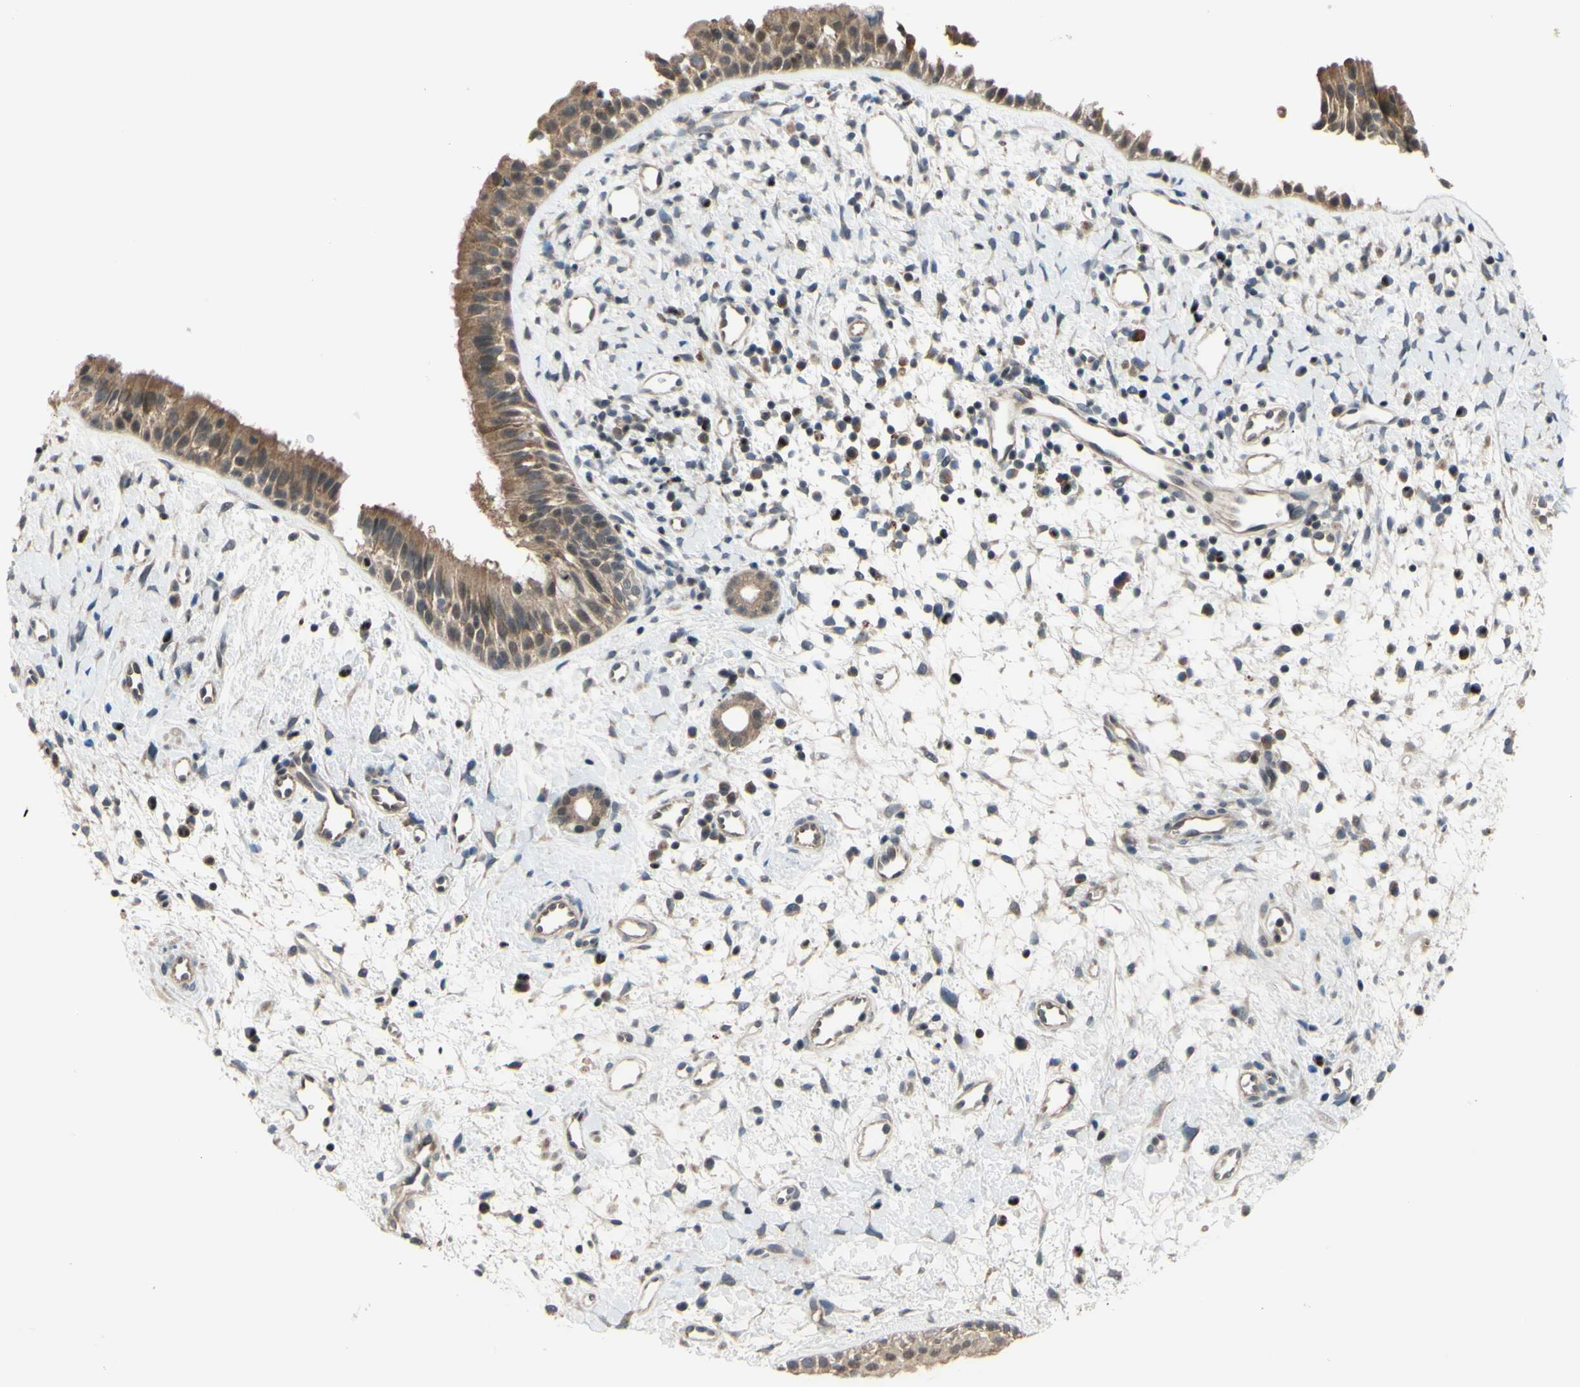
{"staining": {"intensity": "moderate", "quantity": ">75%", "location": "cytoplasmic/membranous"}, "tissue": "nasopharynx", "cell_type": "Respiratory epithelial cells", "image_type": "normal", "snomed": [{"axis": "morphology", "description": "Normal tissue, NOS"}, {"axis": "topography", "description": "Nasopharynx"}], "caption": "Immunohistochemical staining of unremarkable human nasopharynx displays moderate cytoplasmic/membranous protein staining in about >75% of respiratory epithelial cells.", "gene": "SP4", "patient": {"sex": "male", "age": 22}}